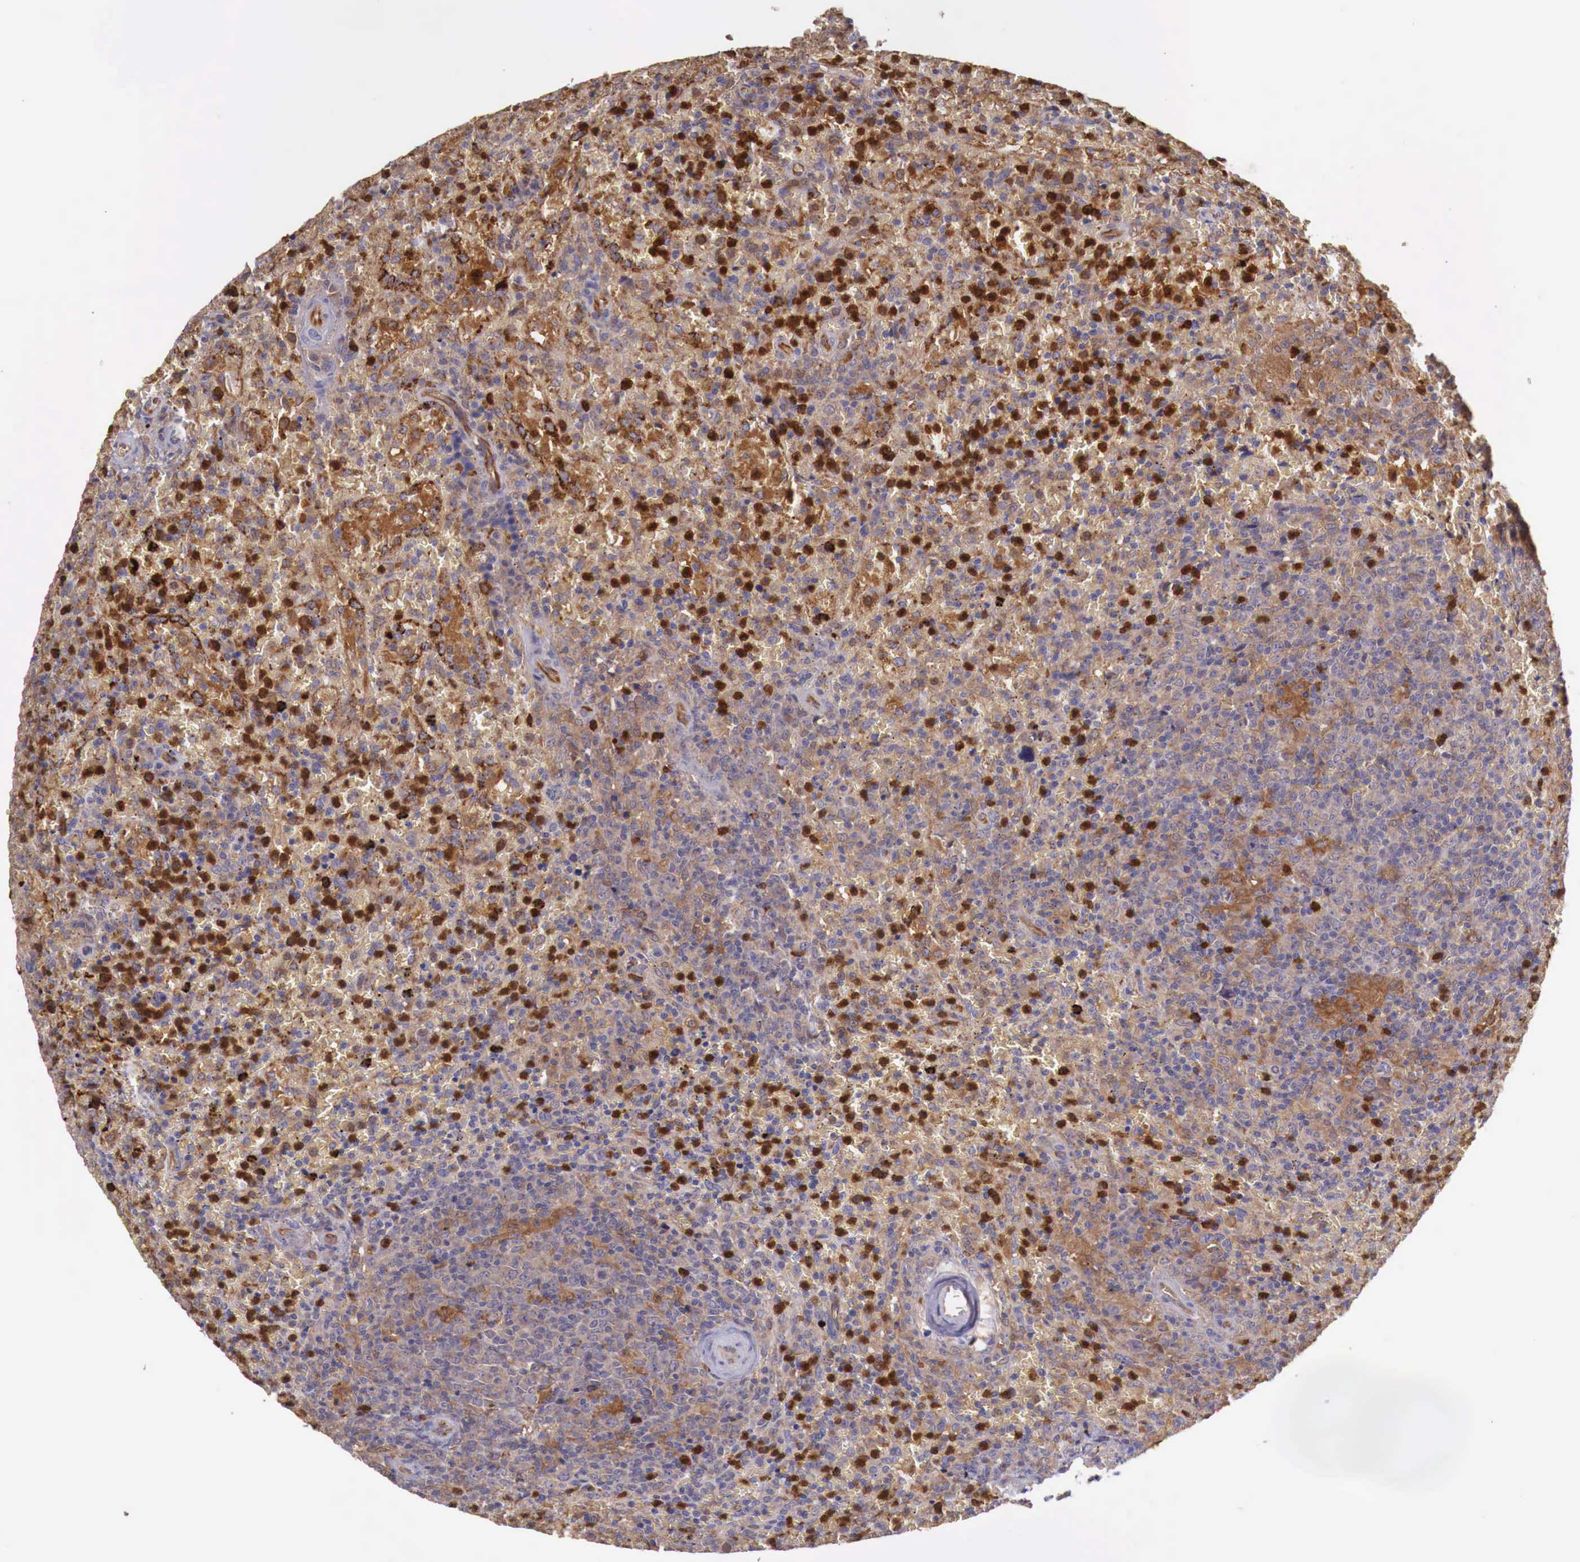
{"staining": {"intensity": "moderate", "quantity": "25%-75%", "location": "cytoplasmic/membranous"}, "tissue": "lymphoma", "cell_type": "Tumor cells", "image_type": "cancer", "snomed": [{"axis": "morphology", "description": "Malignant lymphoma, non-Hodgkin's type, High grade"}, {"axis": "topography", "description": "Spleen"}, {"axis": "topography", "description": "Lymph node"}], "caption": "Brown immunohistochemical staining in high-grade malignant lymphoma, non-Hodgkin's type demonstrates moderate cytoplasmic/membranous expression in about 25%-75% of tumor cells. Immunohistochemistry (ihc) stains the protein of interest in brown and the nuclei are stained blue.", "gene": "GAB2", "patient": {"sex": "female", "age": 70}}